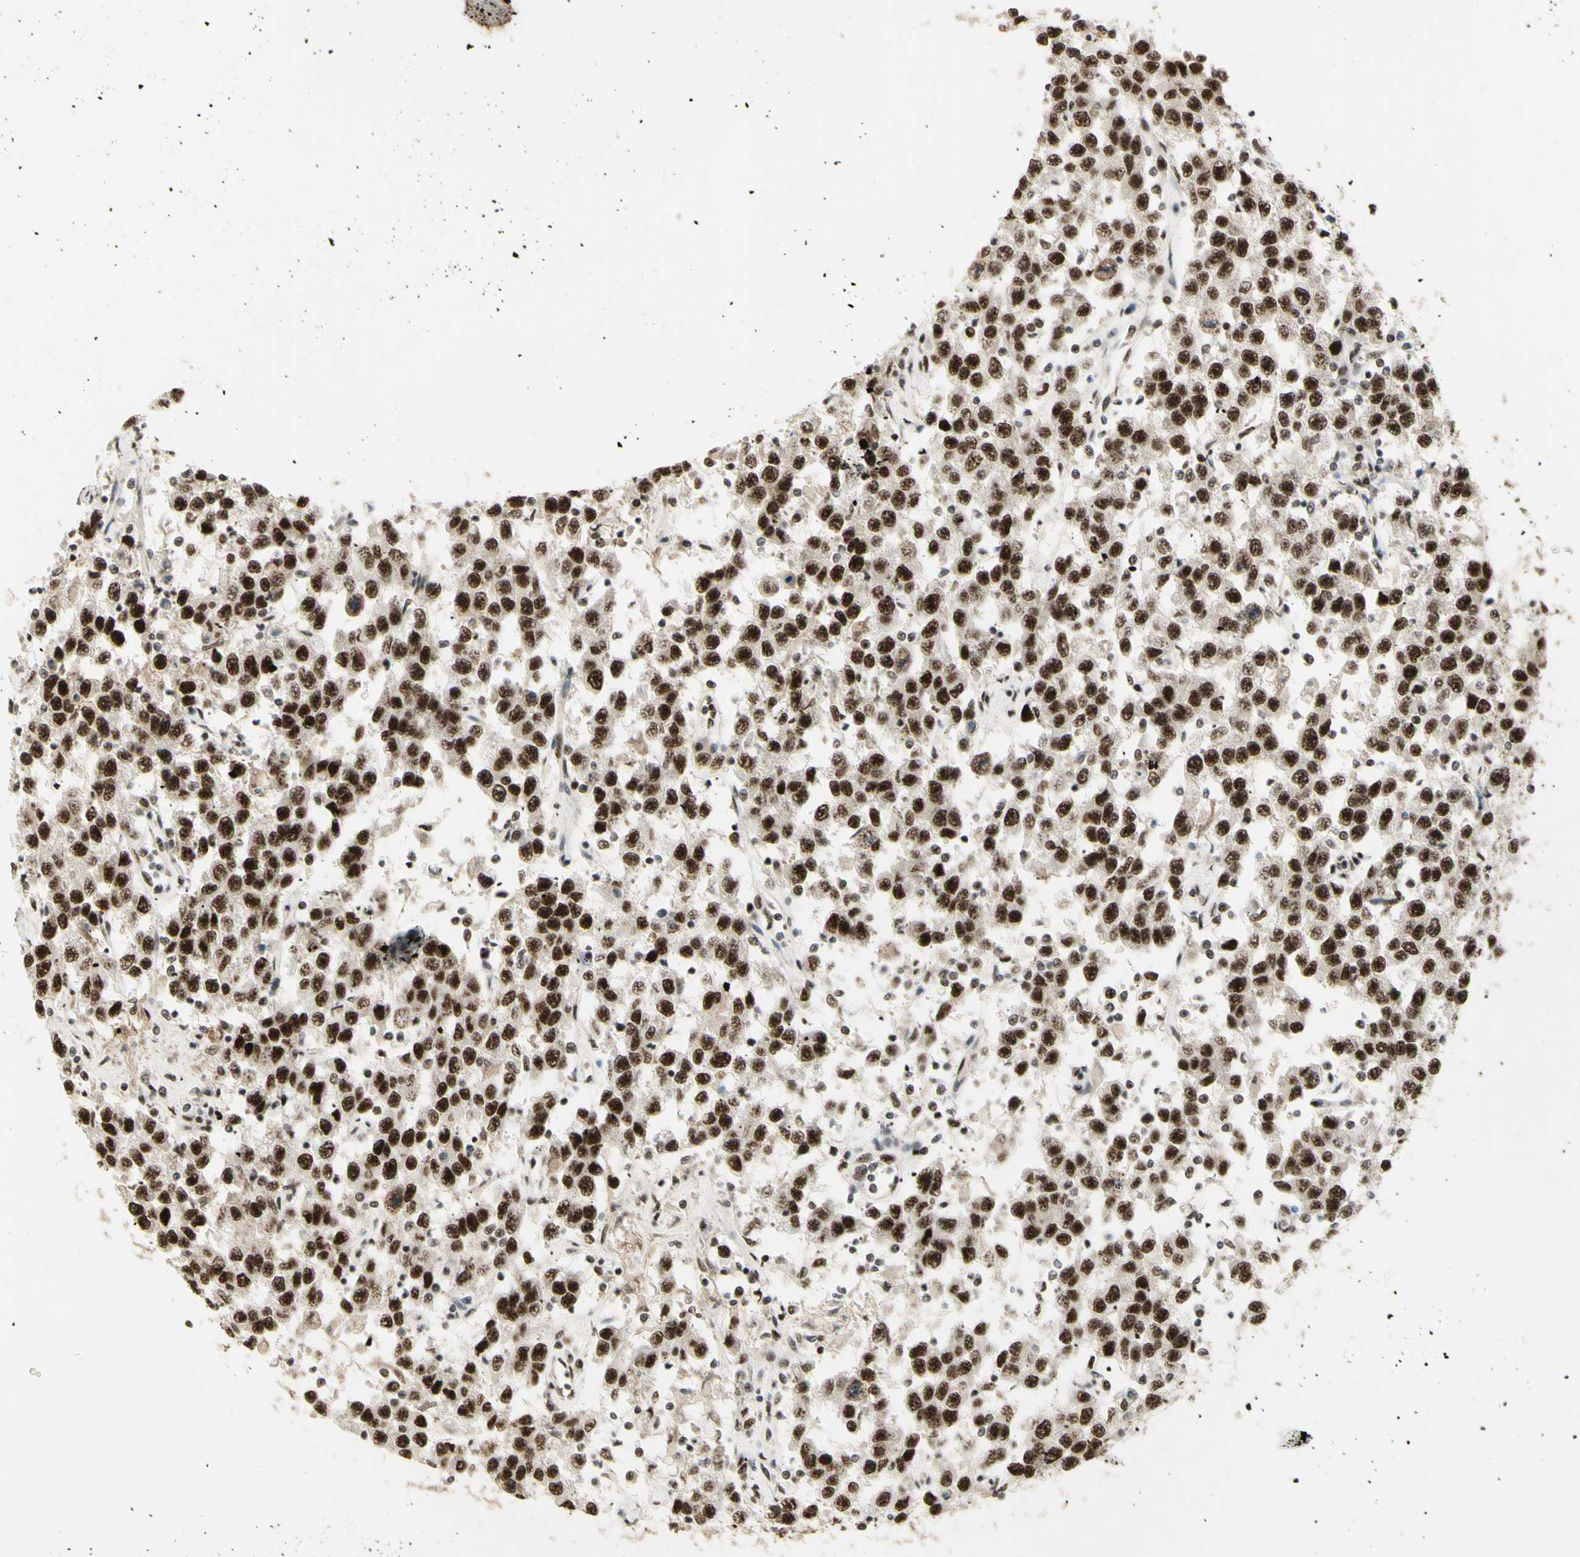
{"staining": {"intensity": "strong", "quantity": ">75%", "location": "nuclear"}, "tissue": "testis cancer", "cell_type": "Tumor cells", "image_type": "cancer", "snomed": [{"axis": "morphology", "description": "Seminoma, NOS"}, {"axis": "topography", "description": "Testis"}], "caption": "About >75% of tumor cells in testis cancer (seminoma) demonstrate strong nuclear protein staining as visualized by brown immunohistochemical staining.", "gene": "DHX9", "patient": {"sex": "male", "age": 41}}